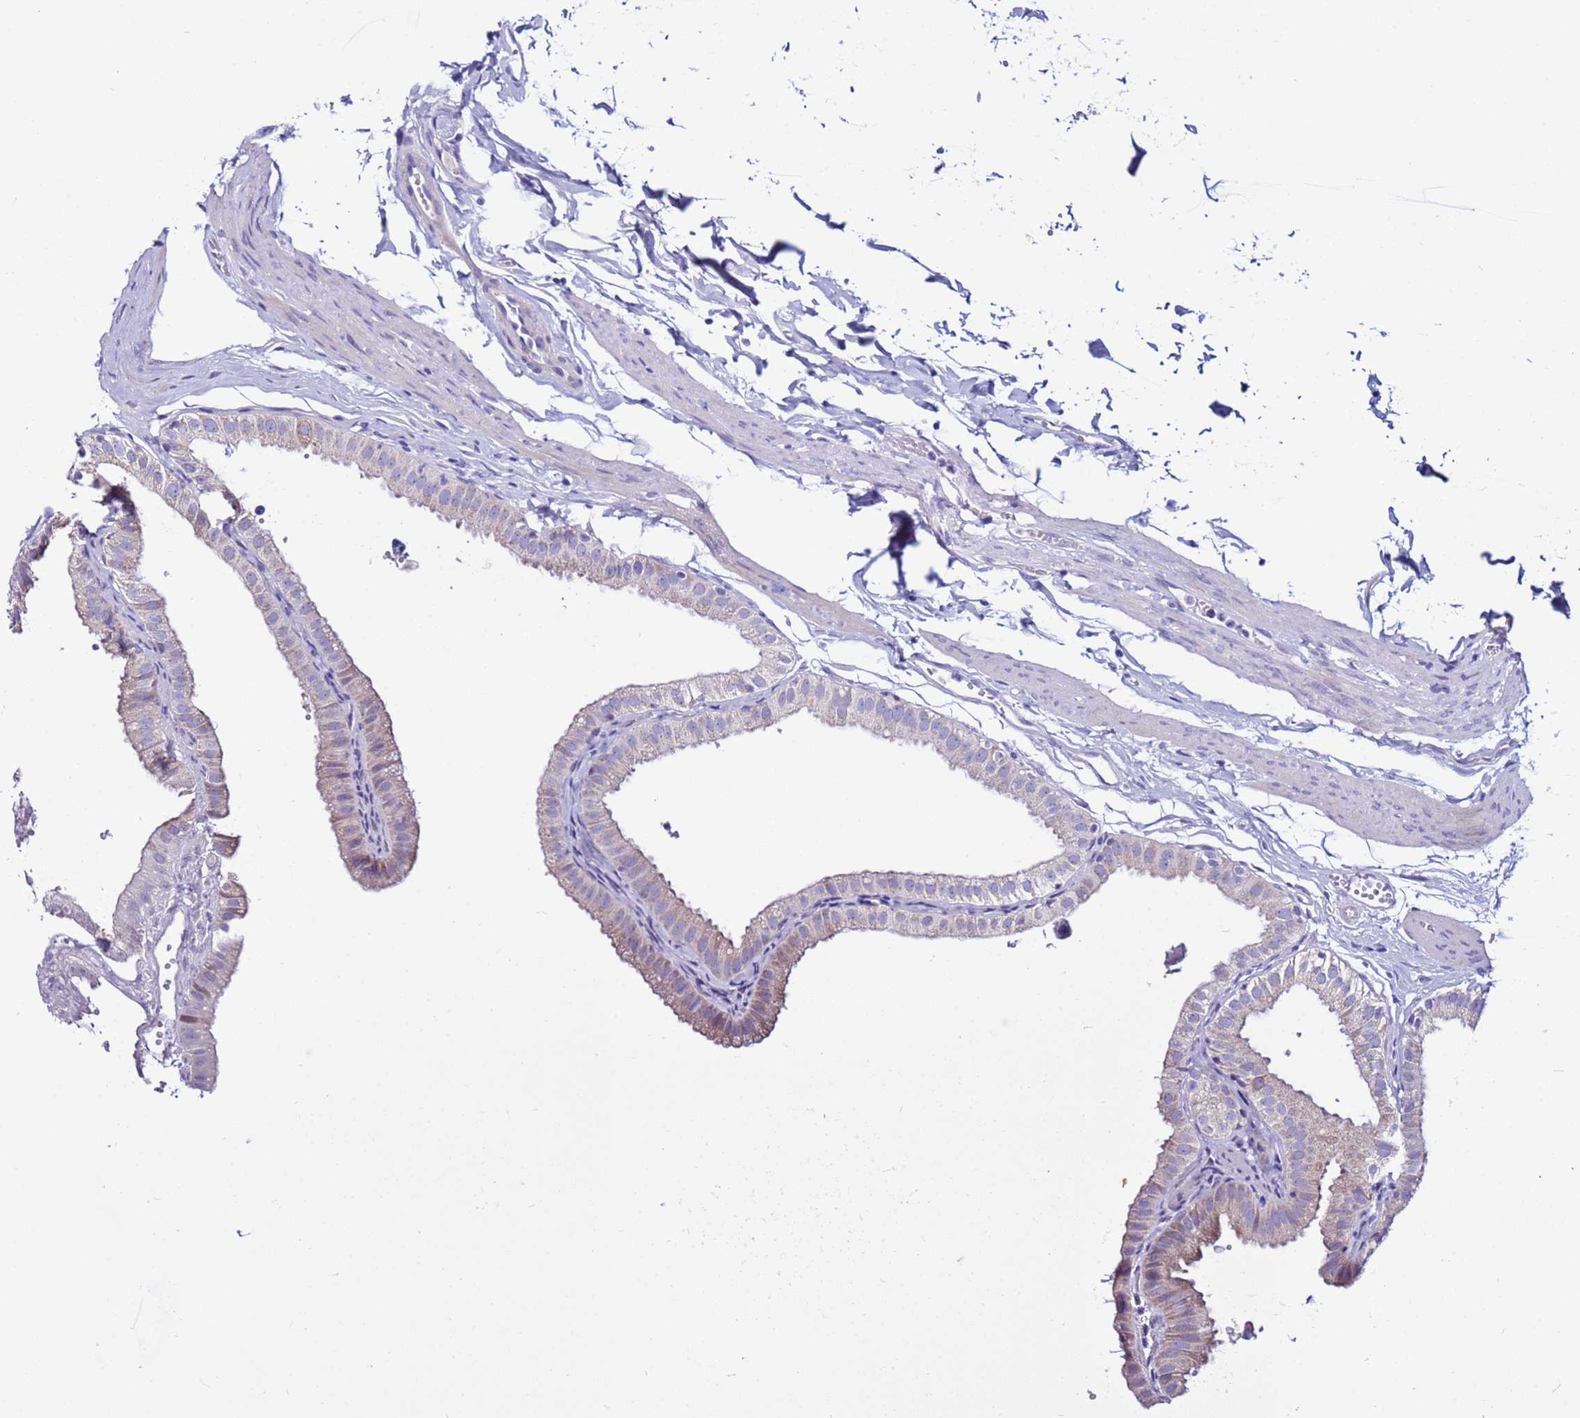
{"staining": {"intensity": "weak", "quantity": "<25%", "location": "cytoplasmic/membranous"}, "tissue": "gallbladder", "cell_type": "Glandular cells", "image_type": "normal", "snomed": [{"axis": "morphology", "description": "Normal tissue, NOS"}, {"axis": "topography", "description": "Gallbladder"}], "caption": "Gallbladder was stained to show a protein in brown. There is no significant expression in glandular cells. (DAB immunohistochemistry (IHC) with hematoxylin counter stain).", "gene": "MYBPC3", "patient": {"sex": "female", "age": 61}}